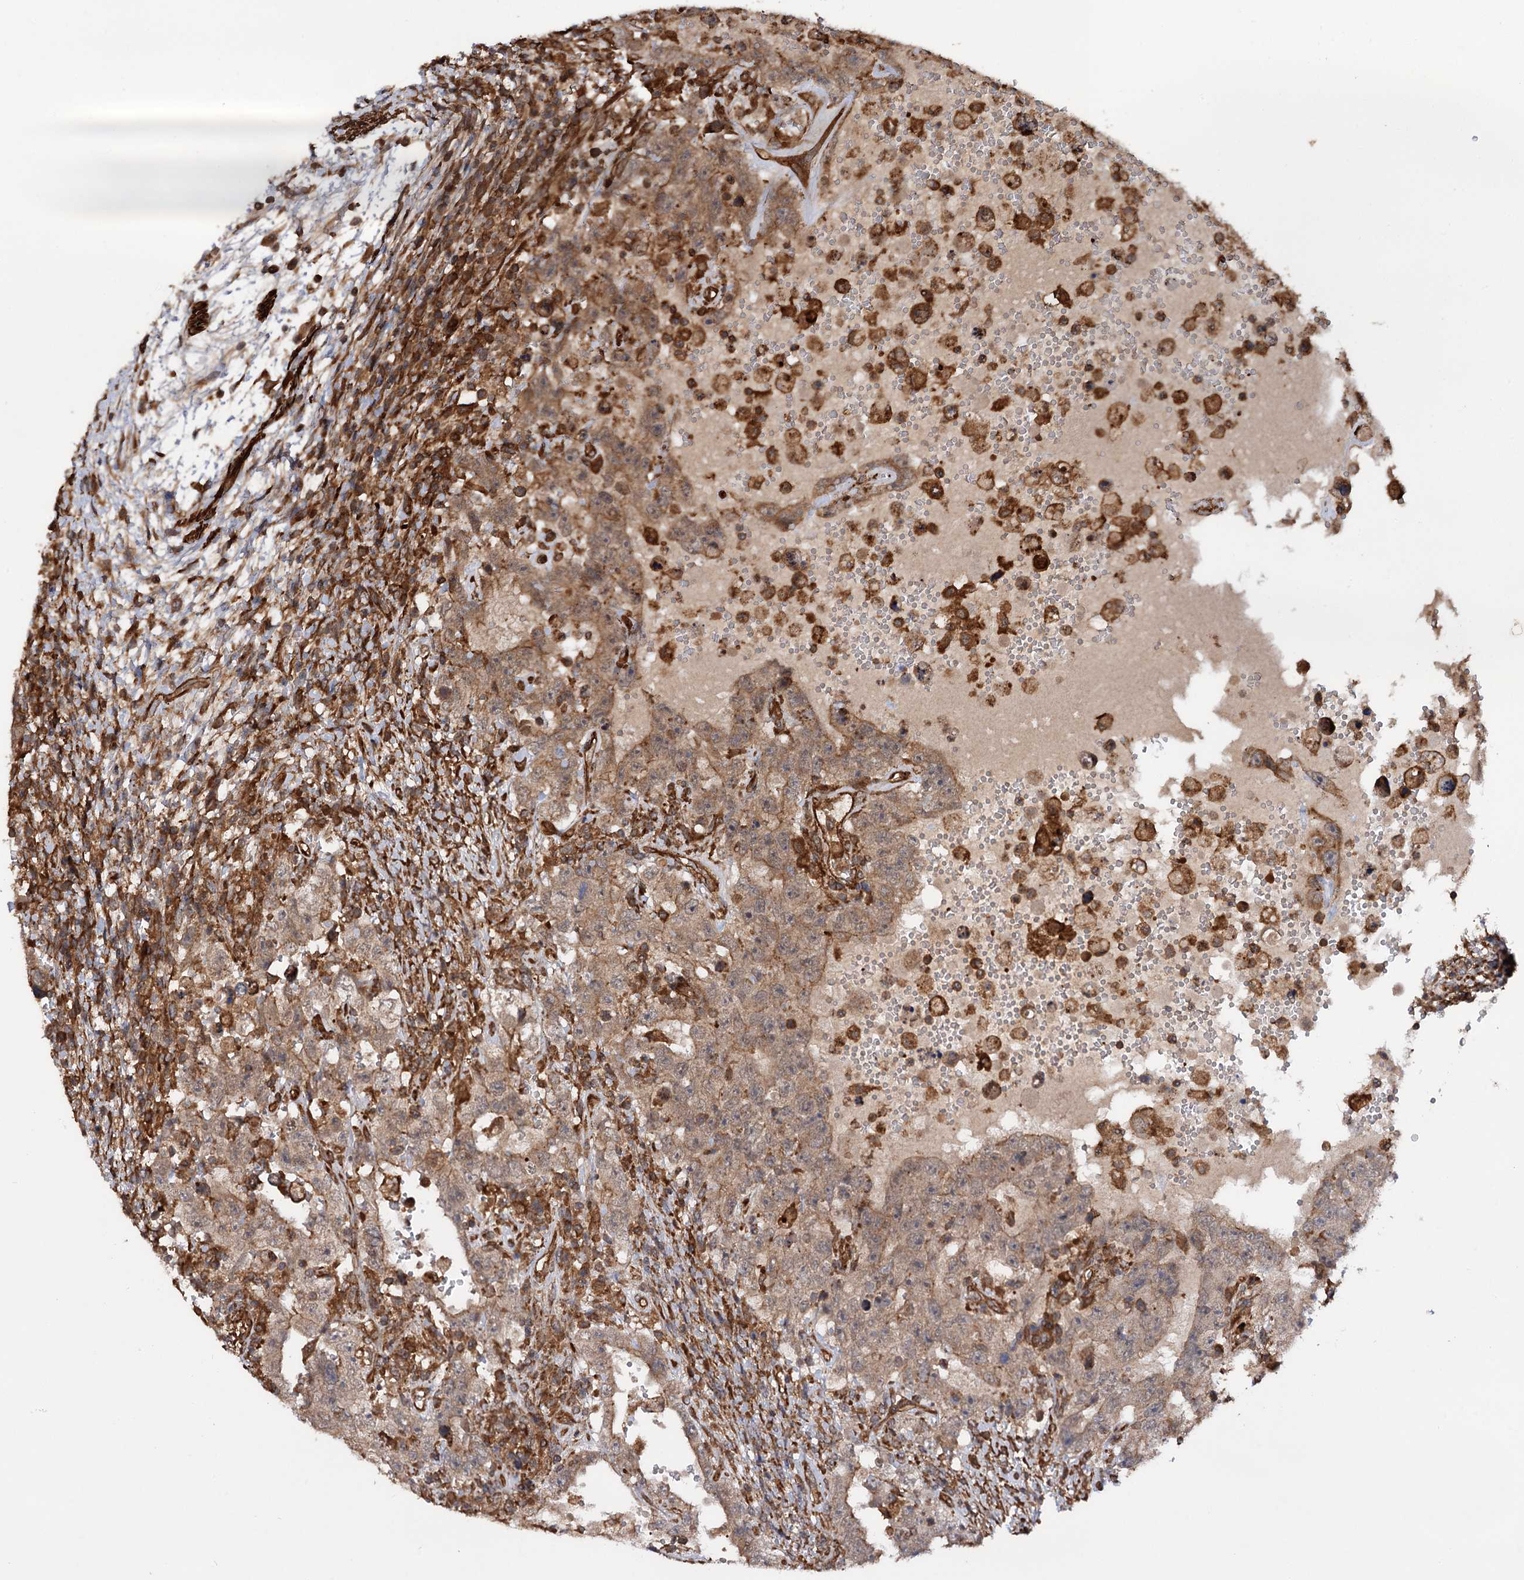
{"staining": {"intensity": "moderate", "quantity": ">75%", "location": "cytoplasmic/membranous"}, "tissue": "testis cancer", "cell_type": "Tumor cells", "image_type": "cancer", "snomed": [{"axis": "morphology", "description": "Carcinoma, Embryonal, NOS"}, {"axis": "topography", "description": "Testis"}], "caption": "A histopathology image of testis cancer stained for a protein exhibits moderate cytoplasmic/membranous brown staining in tumor cells.", "gene": "ATP8B4", "patient": {"sex": "male", "age": 26}}